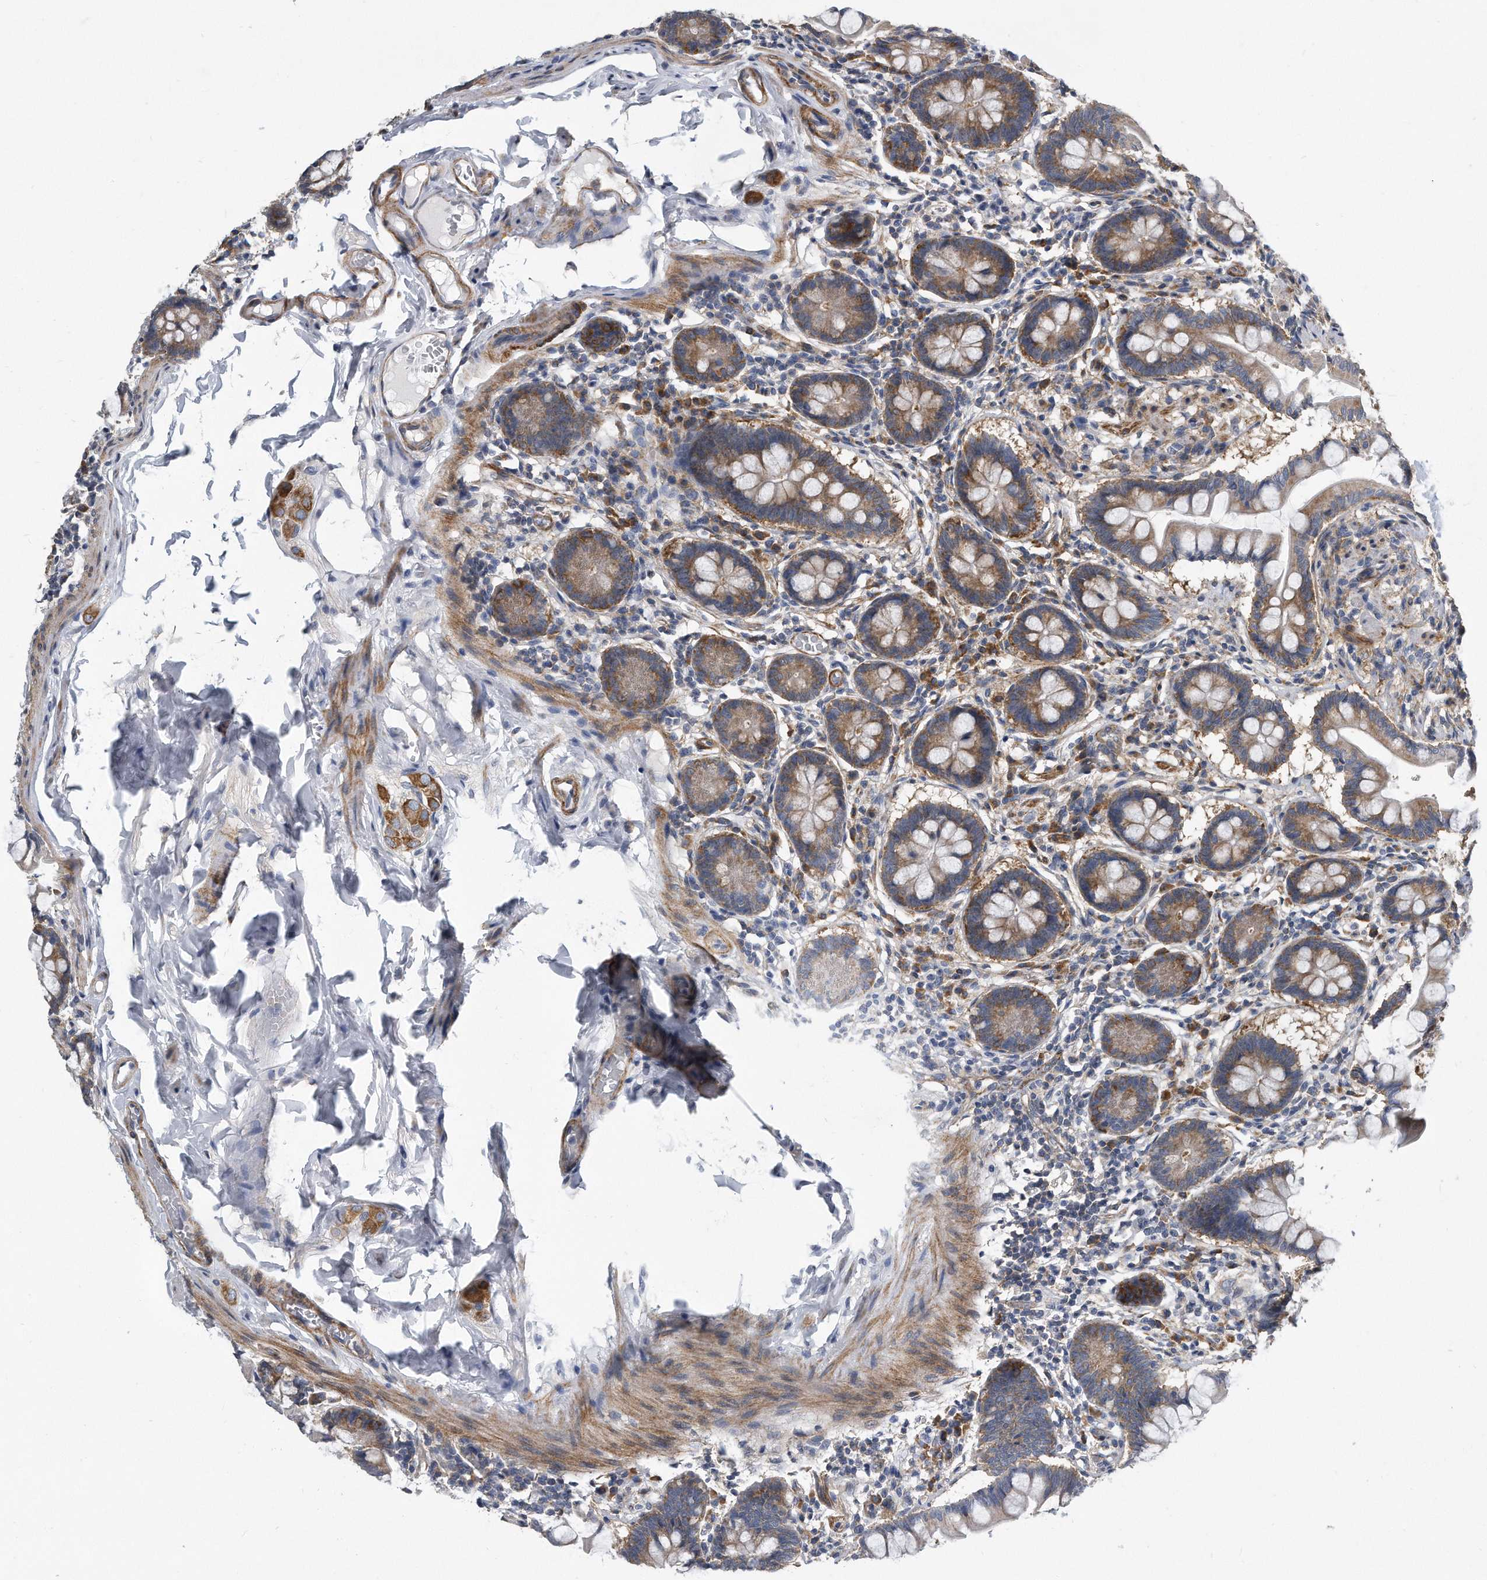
{"staining": {"intensity": "moderate", "quantity": "<25%", "location": "cytoplasmic/membranous"}, "tissue": "small intestine", "cell_type": "Glandular cells", "image_type": "normal", "snomed": [{"axis": "morphology", "description": "Normal tissue, NOS"}, {"axis": "topography", "description": "Small intestine"}], "caption": "Protein analysis of normal small intestine displays moderate cytoplasmic/membranous expression in about <25% of glandular cells. (Brightfield microscopy of DAB IHC at high magnification).", "gene": "EIF2B4", "patient": {"sex": "male", "age": 41}}